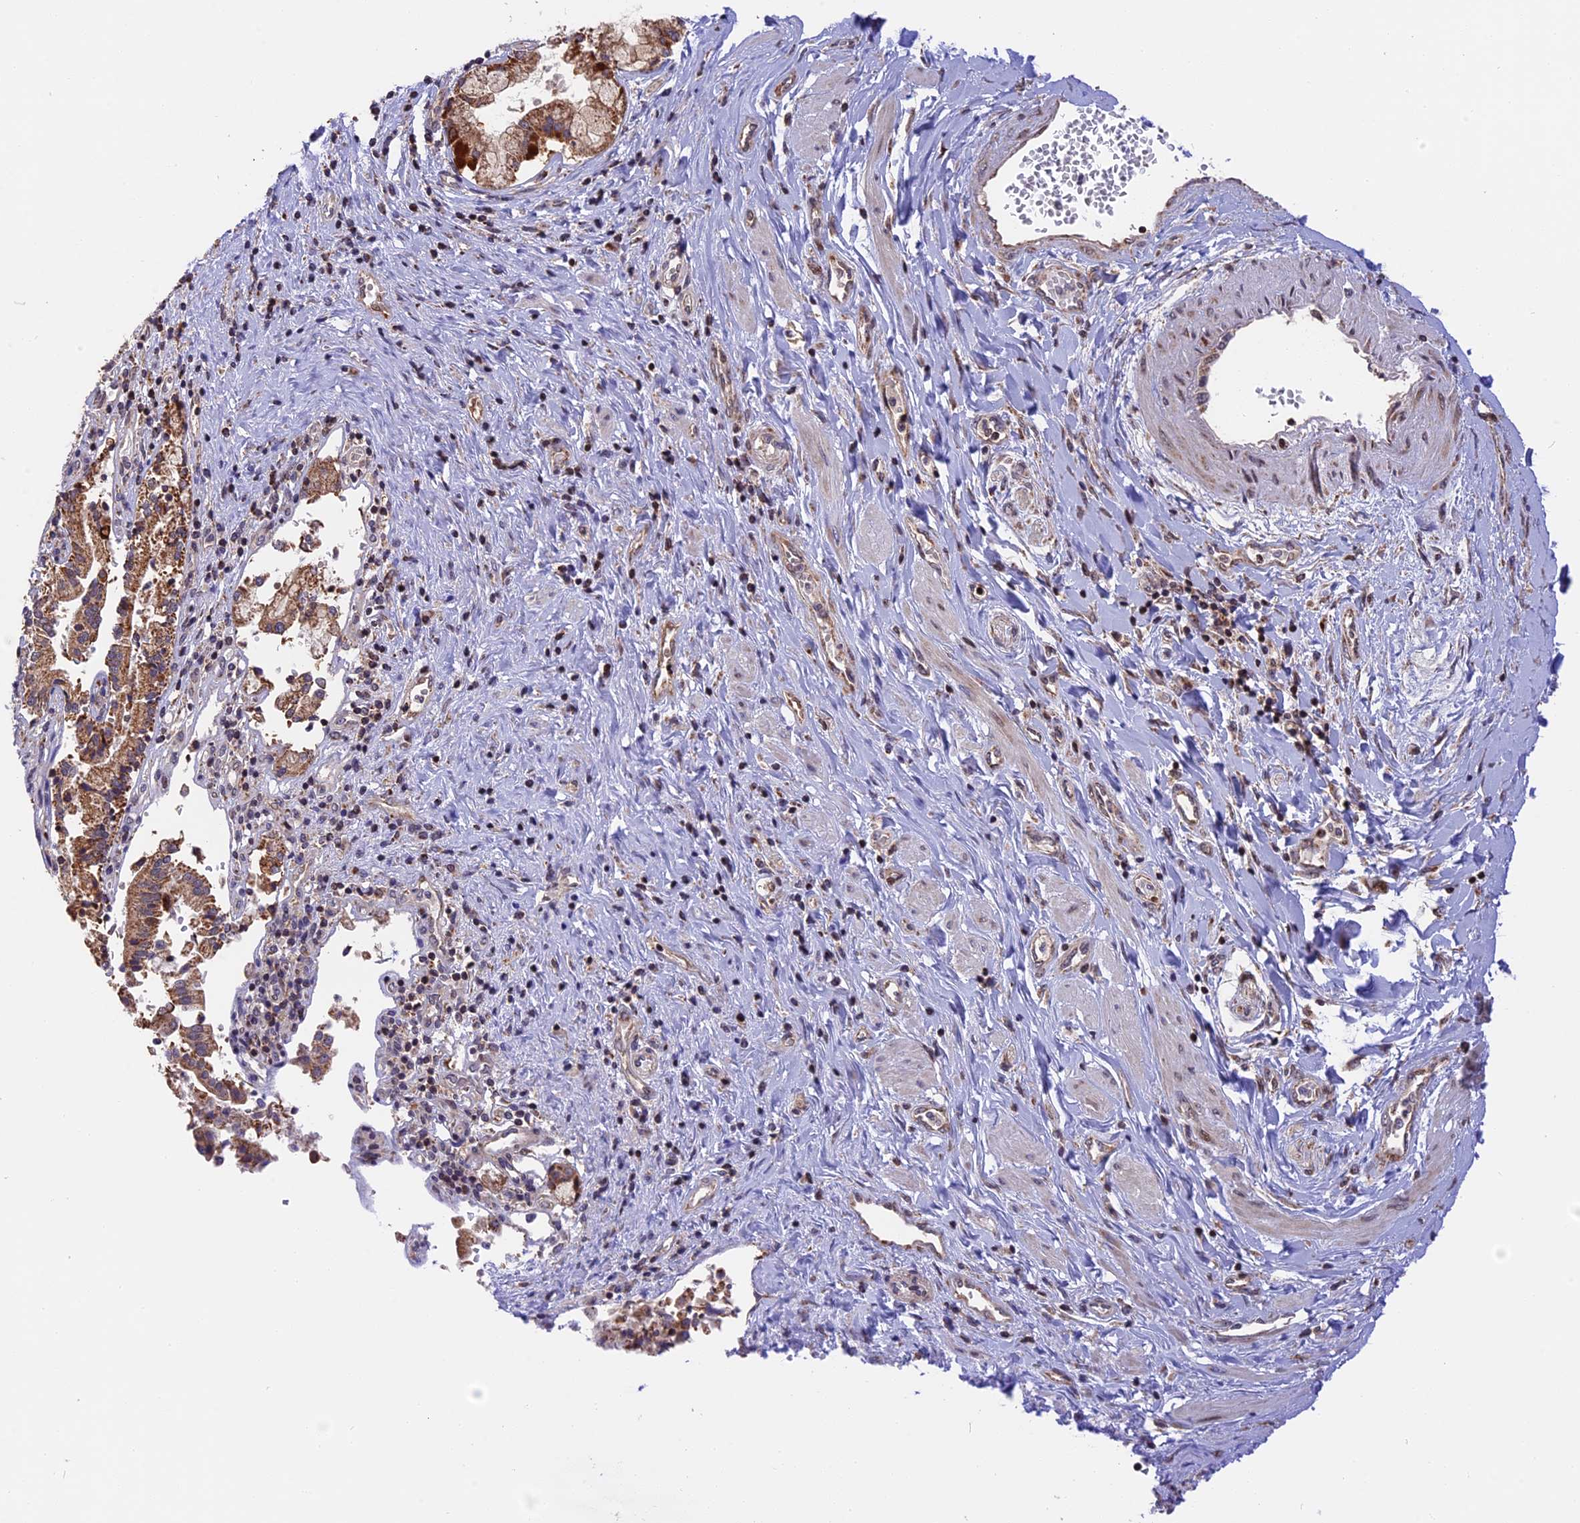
{"staining": {"intensity": "moderate", "quantity": ">75%", "location": "cytoplasmic/membranous"}, "tissue": "pancreatic cancer", "cell_type": "Tumor cells", "image_type": "cancer", "snomed": [{"axis": "morphology", "description": "Adenocarcinoma, NOS"}, {"axis": "topography", "description": "Pancreas"}], "caption": "Pancreatic cancer (adenocarcinoma) tissue demonstrates moderate cytoplasmic/membranous expression in about >75% of tumor cells, visualized by immunohistochemistry.", "gene": "RERGL", "patient": {"sex": "male", "age": 46}}